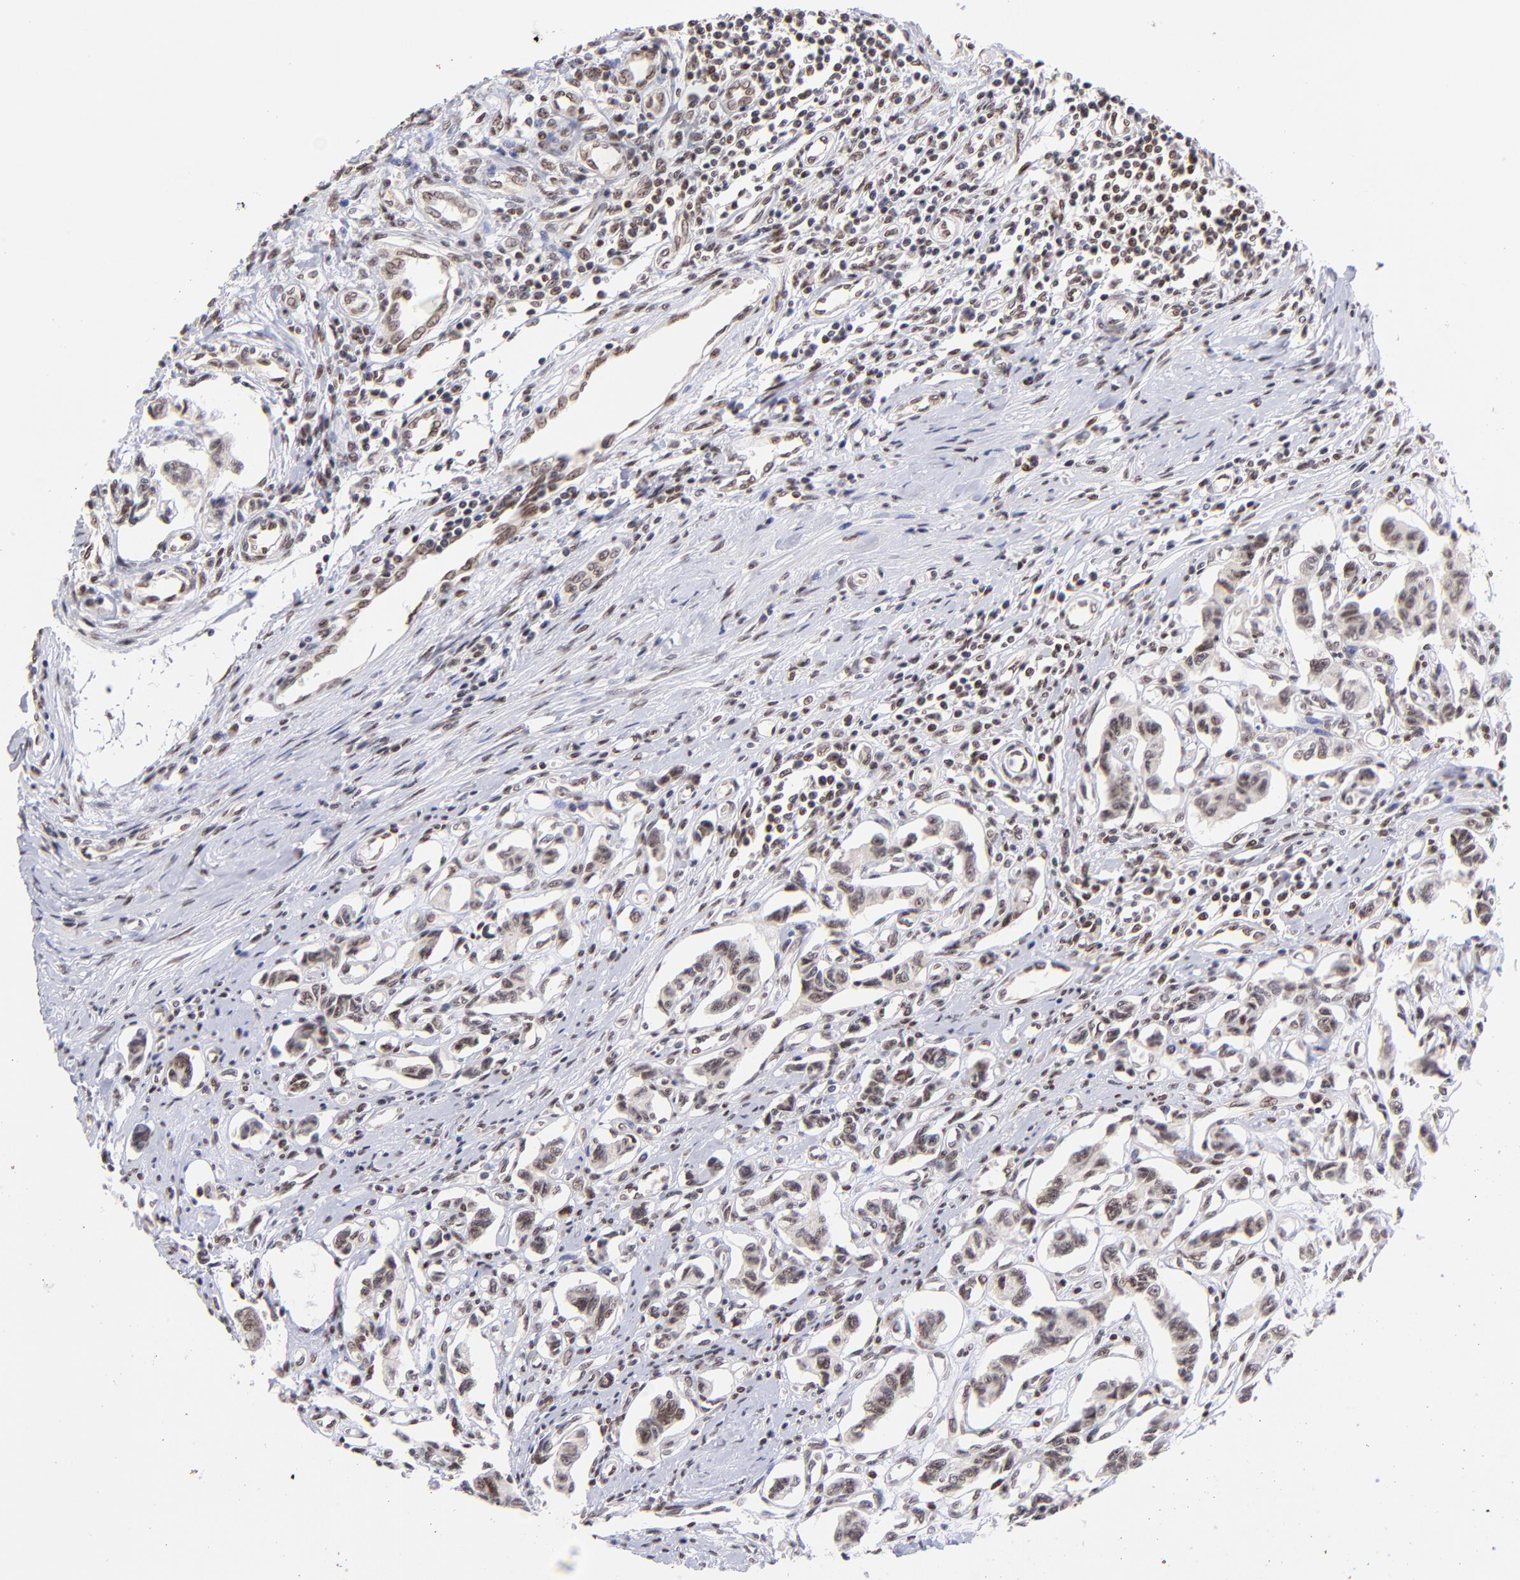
{"staining": {"intensity": "moderate", "quantity": ">75%", "location": "nuclear"}, "tissue": "renal cancer", "cell_type": "Tumor cells", "image_type": "cancer", "snomed": [{"axis": "morphology", "description": "Carcinoid, malignant, NOS"}, {"axis": "topography", "description": "Kidney"}], "caption": "This is a micrograph of immunohistochemistry staining of renal malignant carcinoid, which shows moderate positivity in the nuclear of tumor cells.", "gene": "MIDEAS", "patient": {"sex": "female", "age": 41}}